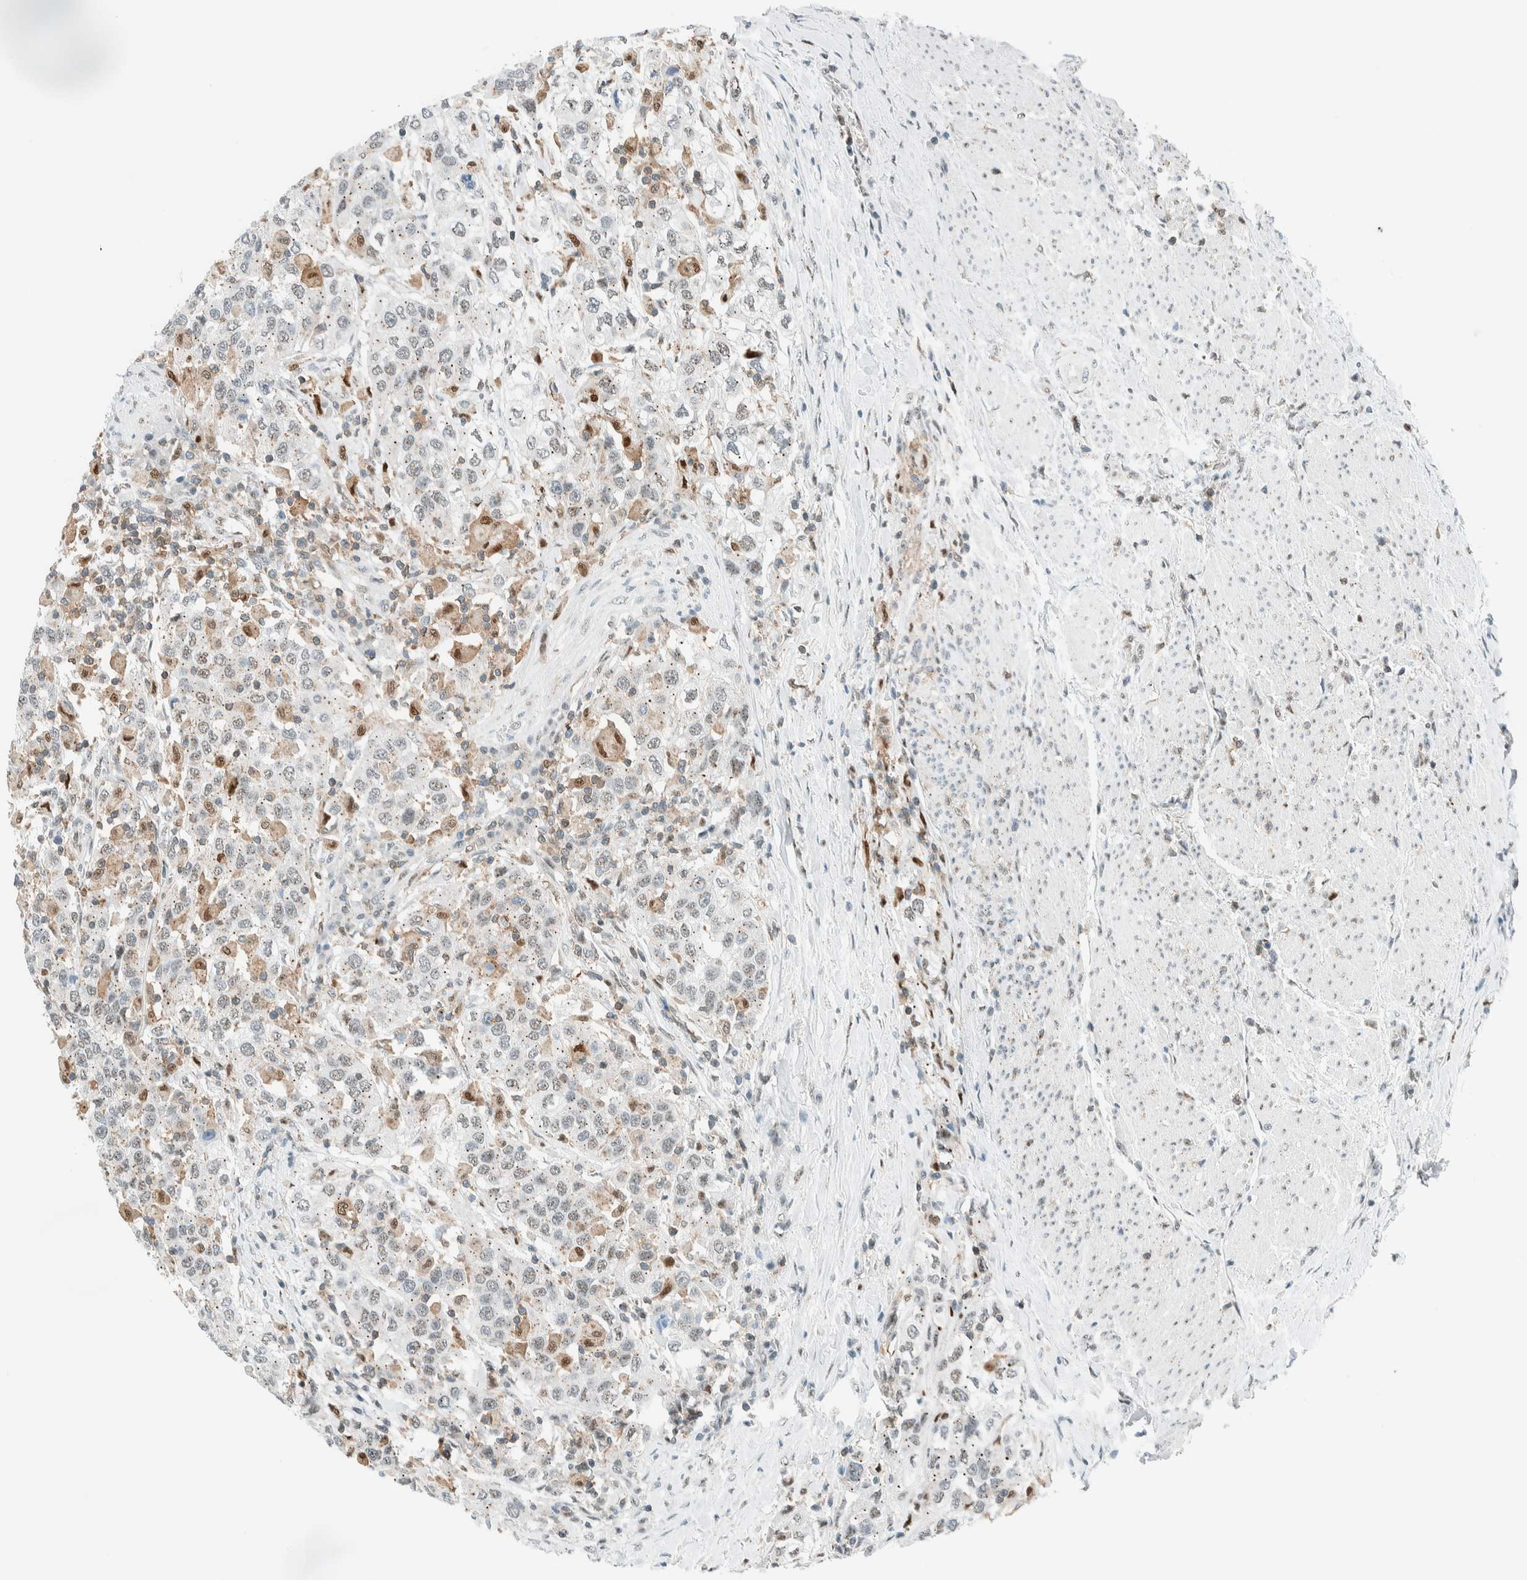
{"staining": {"intensity": "weak", "quantity": "<25%", "location": "cytoplasmic/membranous"}, "tissue": "urothelial cancer", "cell_type": "Tumor cells", "image_type": "cancer", "snomed": [{"axis": "morphology", "description": "Urothelial carcinoma, High grade"}, {"axis": "topography", "description": "Urinary bladder"}], "caption": "This is a micrograph of immunohistochemistry staining of urothelial carcinoma (high-grade), which shows no staining in tumor cells.", "gene": "CYSRT1", "patient": {"sex": "female", "age": 80}}